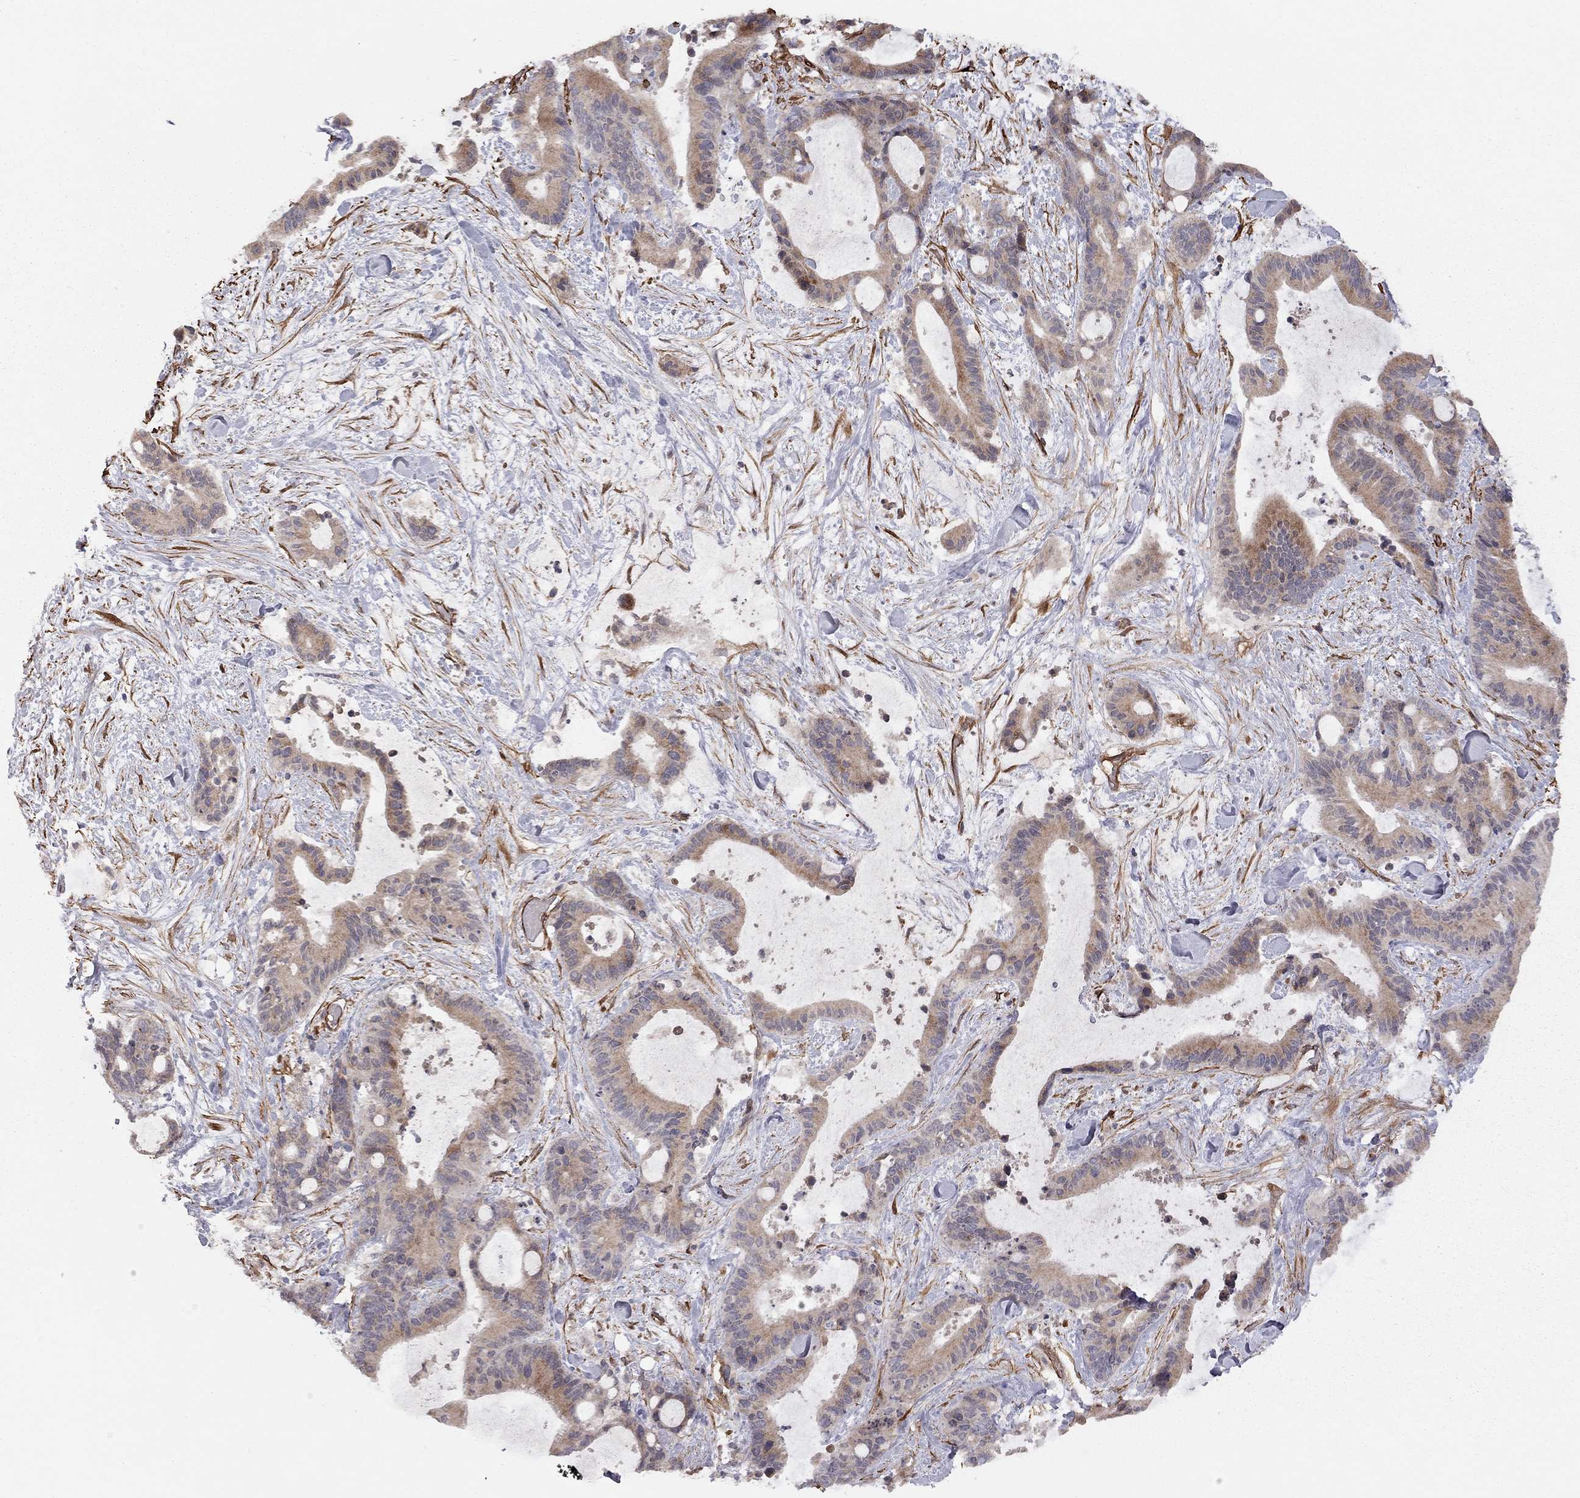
{"staining": {"intensity": "moderate", "quantity": "25%-75%", "location": "cytoplasmic/membranous"}, "tissue": "liver cancer", "cell_type": "Tumor cells", "image_type": "cancer", "snomed": [{"axis": "morphology", "description": "Cholangiocarcinoma"}, {"axis": "topography", "description": "Liver"}], "caption": "Immunohistochemistry (DAB) staining of human liver cholangiocarcinoma displays moderate cytoplasmic/membranous protein staining in approximately 25%-75% of tumor cells.", "gene": "EXOC3L2", "patient": {"sex": "female", "age": 73}}